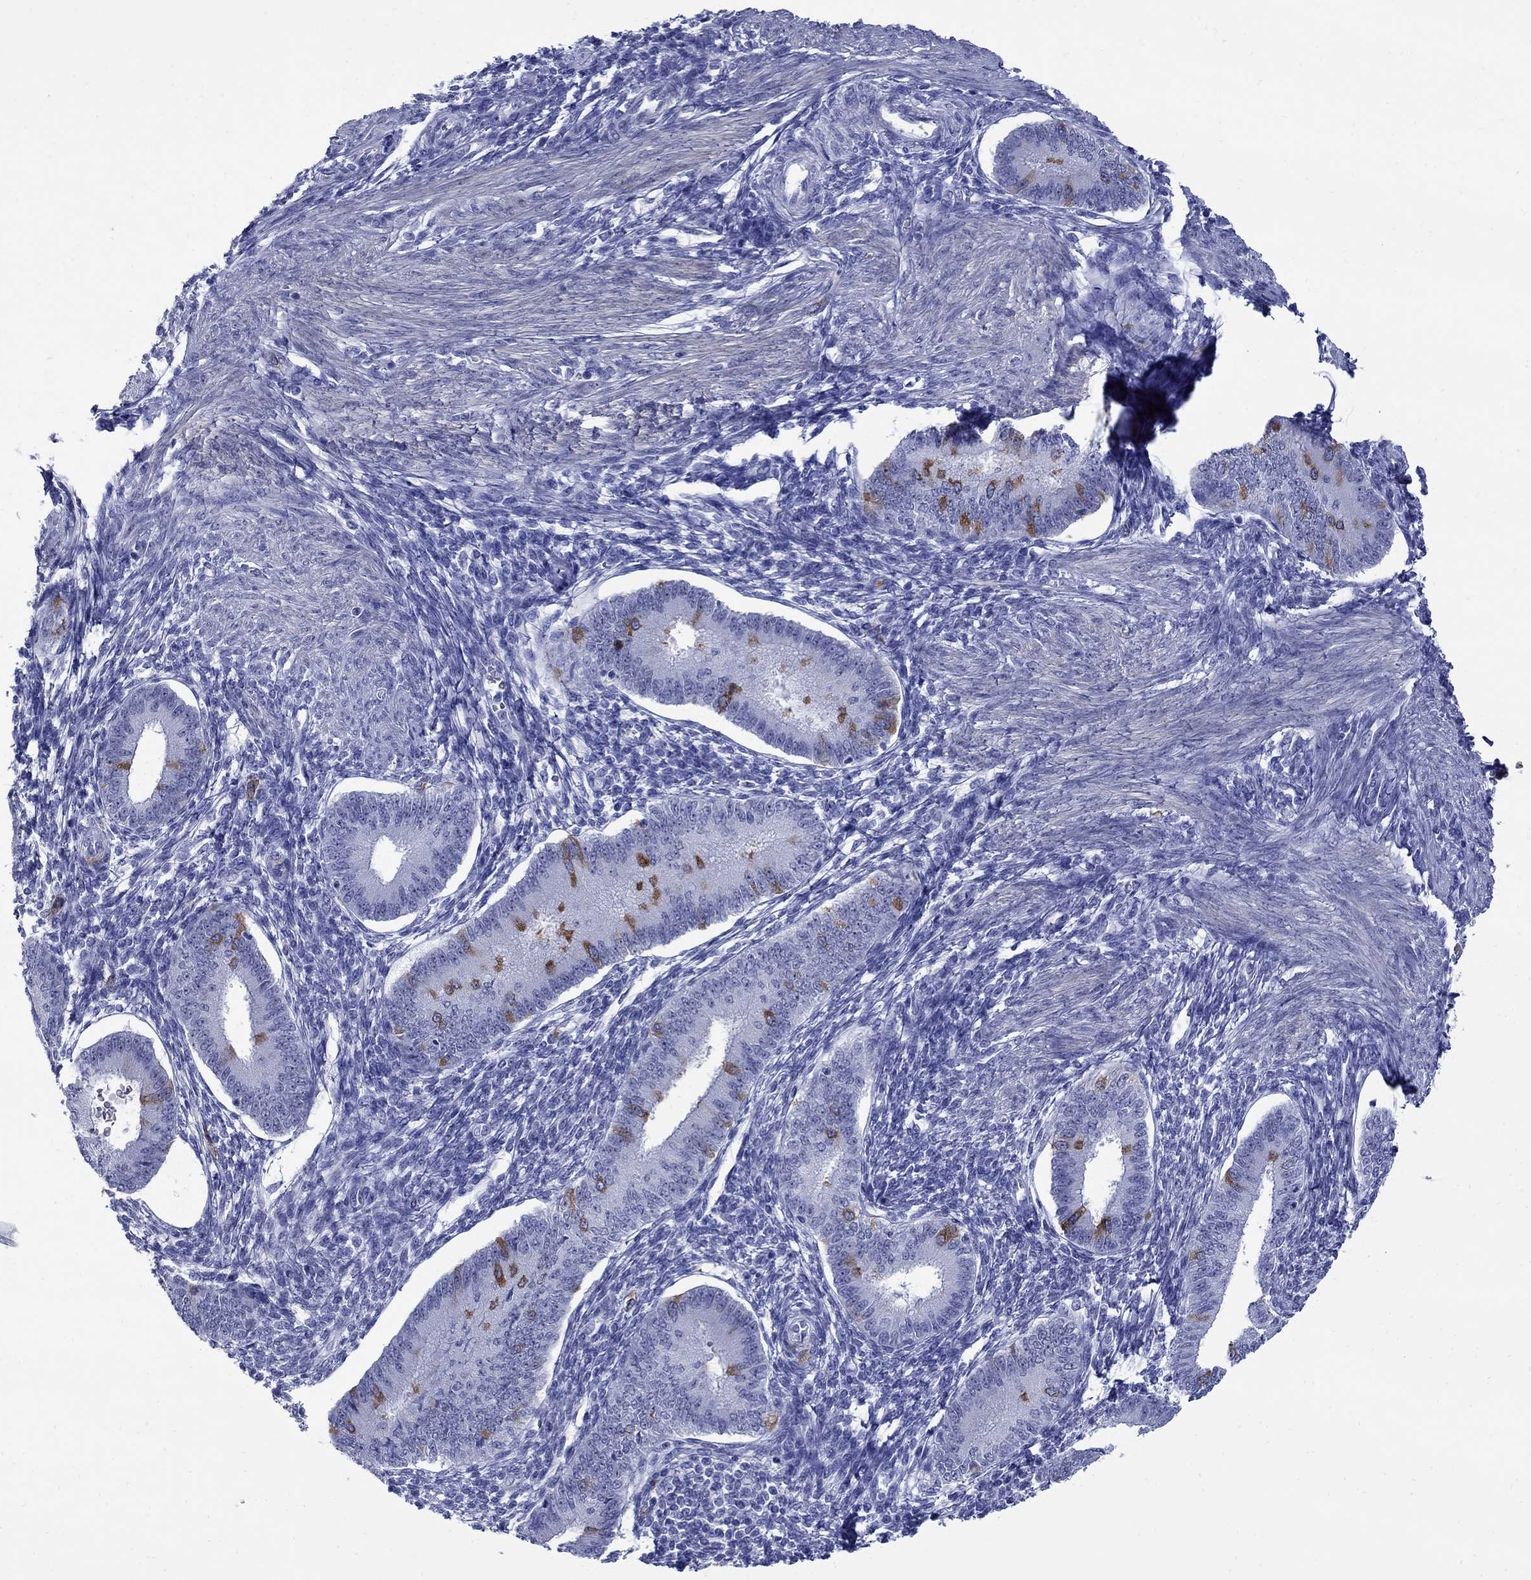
{"staining": {"intensity": "strong", "quantity": "<25%", "location": "cytoplasmic/membranous"}, "tissue": "endometrium", "cell_type": "Cells in endometrial stroma", "image_type": "normal", "snomed": [{"axis": "morphology", "description": "Normal tissue, NOS"}, {"axis": "topography", "description": "Endometrium"}], "caption": "This photomicrograph shows immunohistochemistry (IHC) staining of benign endometrium, with medium strong cytoplasmic/membranous expression in approximately <25% of cells in endometrial stroma.", "gene": "TACC3", "patient": {"sex": "female", "age": 39}}